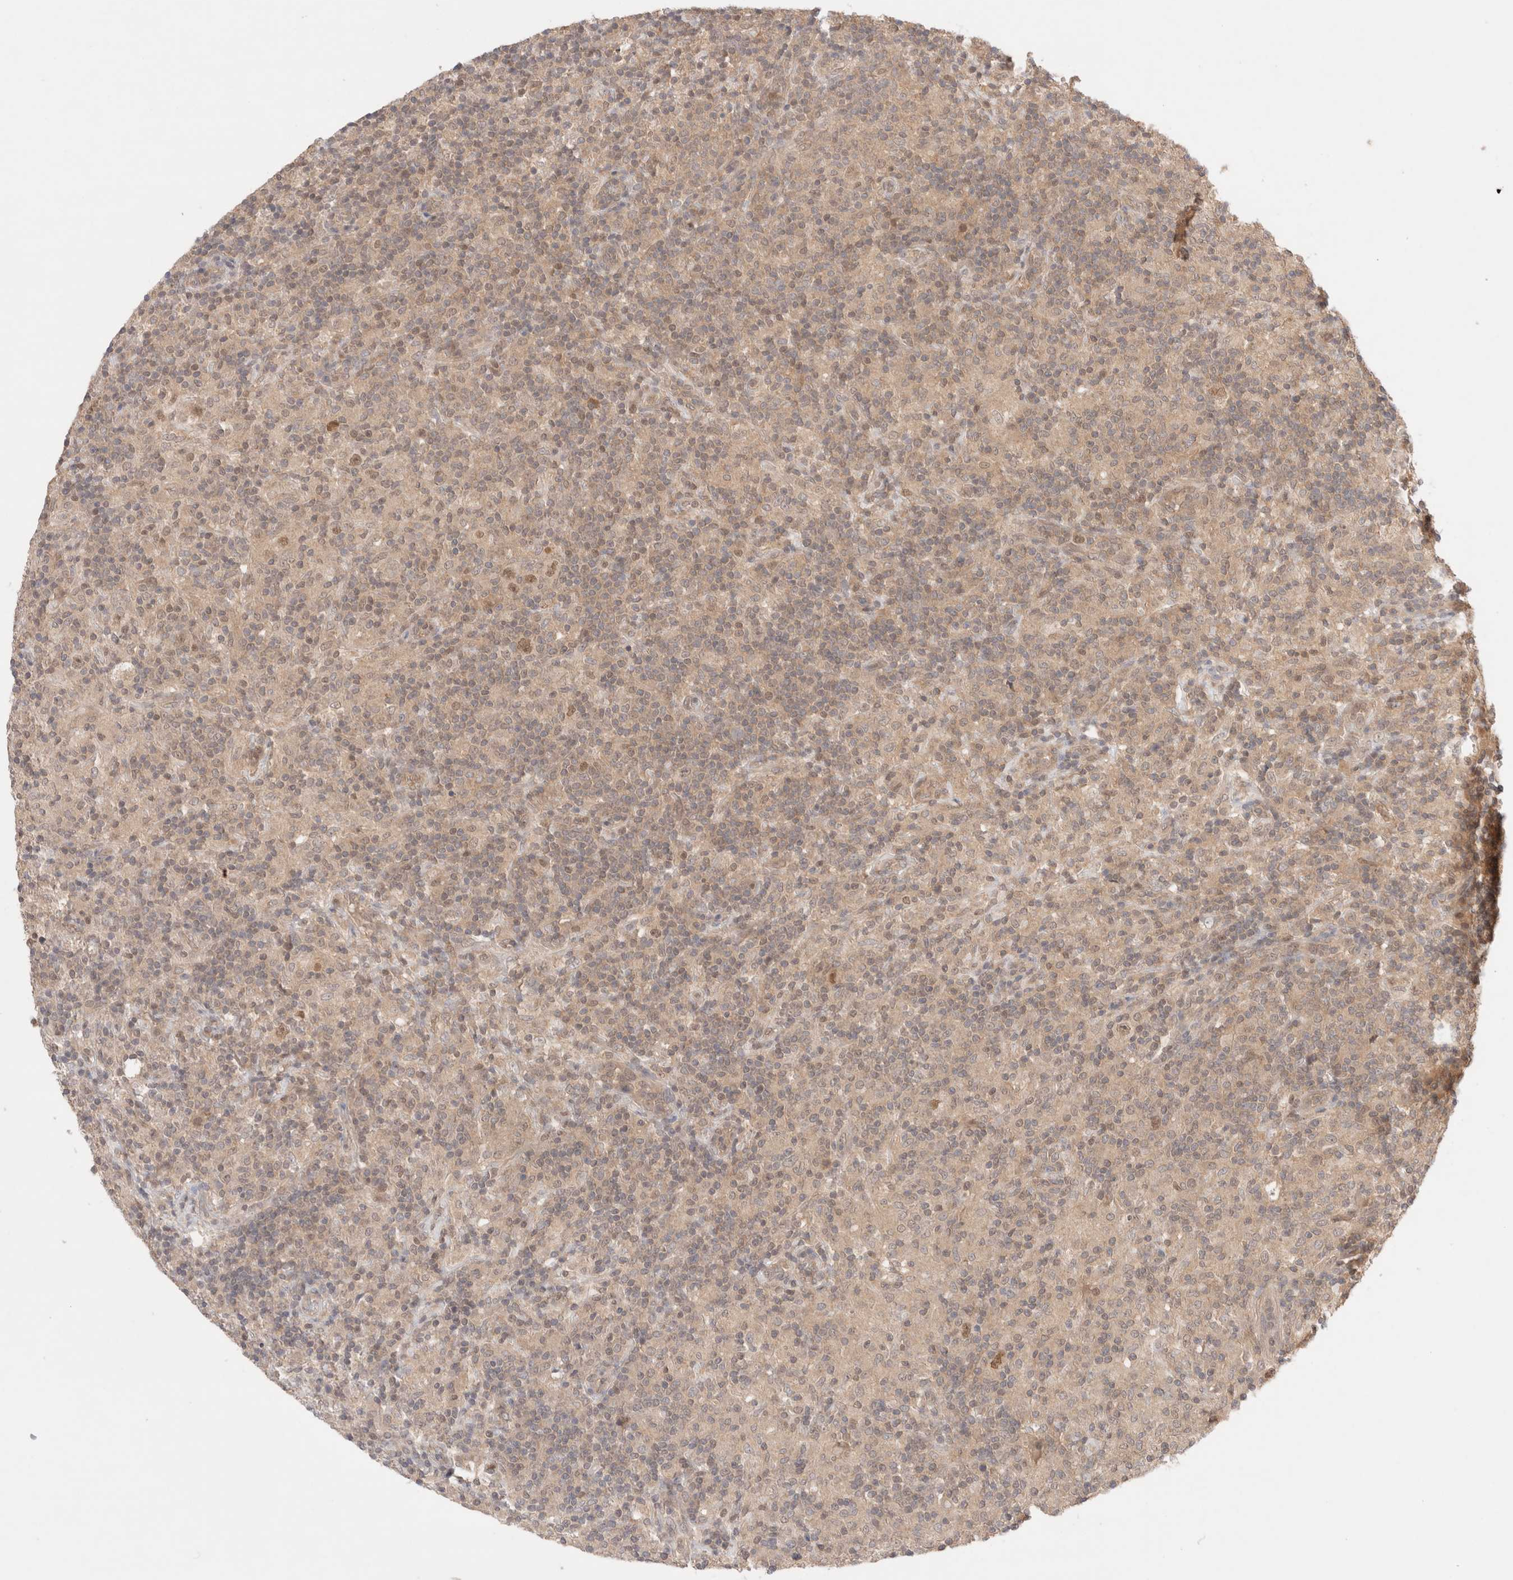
{"staining": {"intensity": "moderate", "quantity": ">75%", "location": "nuclear"}, "tissue": "lymphoma", "cell_type": "Tumor cells", "image_type": "cancer", "snomed": [{"axis": "morphology", "description": "Hodgkin's disease, NOS"}, {"axis": "topography", "description": "Lymph node"}], "caption": "Lymphoma stained with a brown dye reveals moderate nuclear positive positivity in about >75% of tumor cells.", "gene": "CARNMT1", "patient": {"sex": "male", "age": 70}}